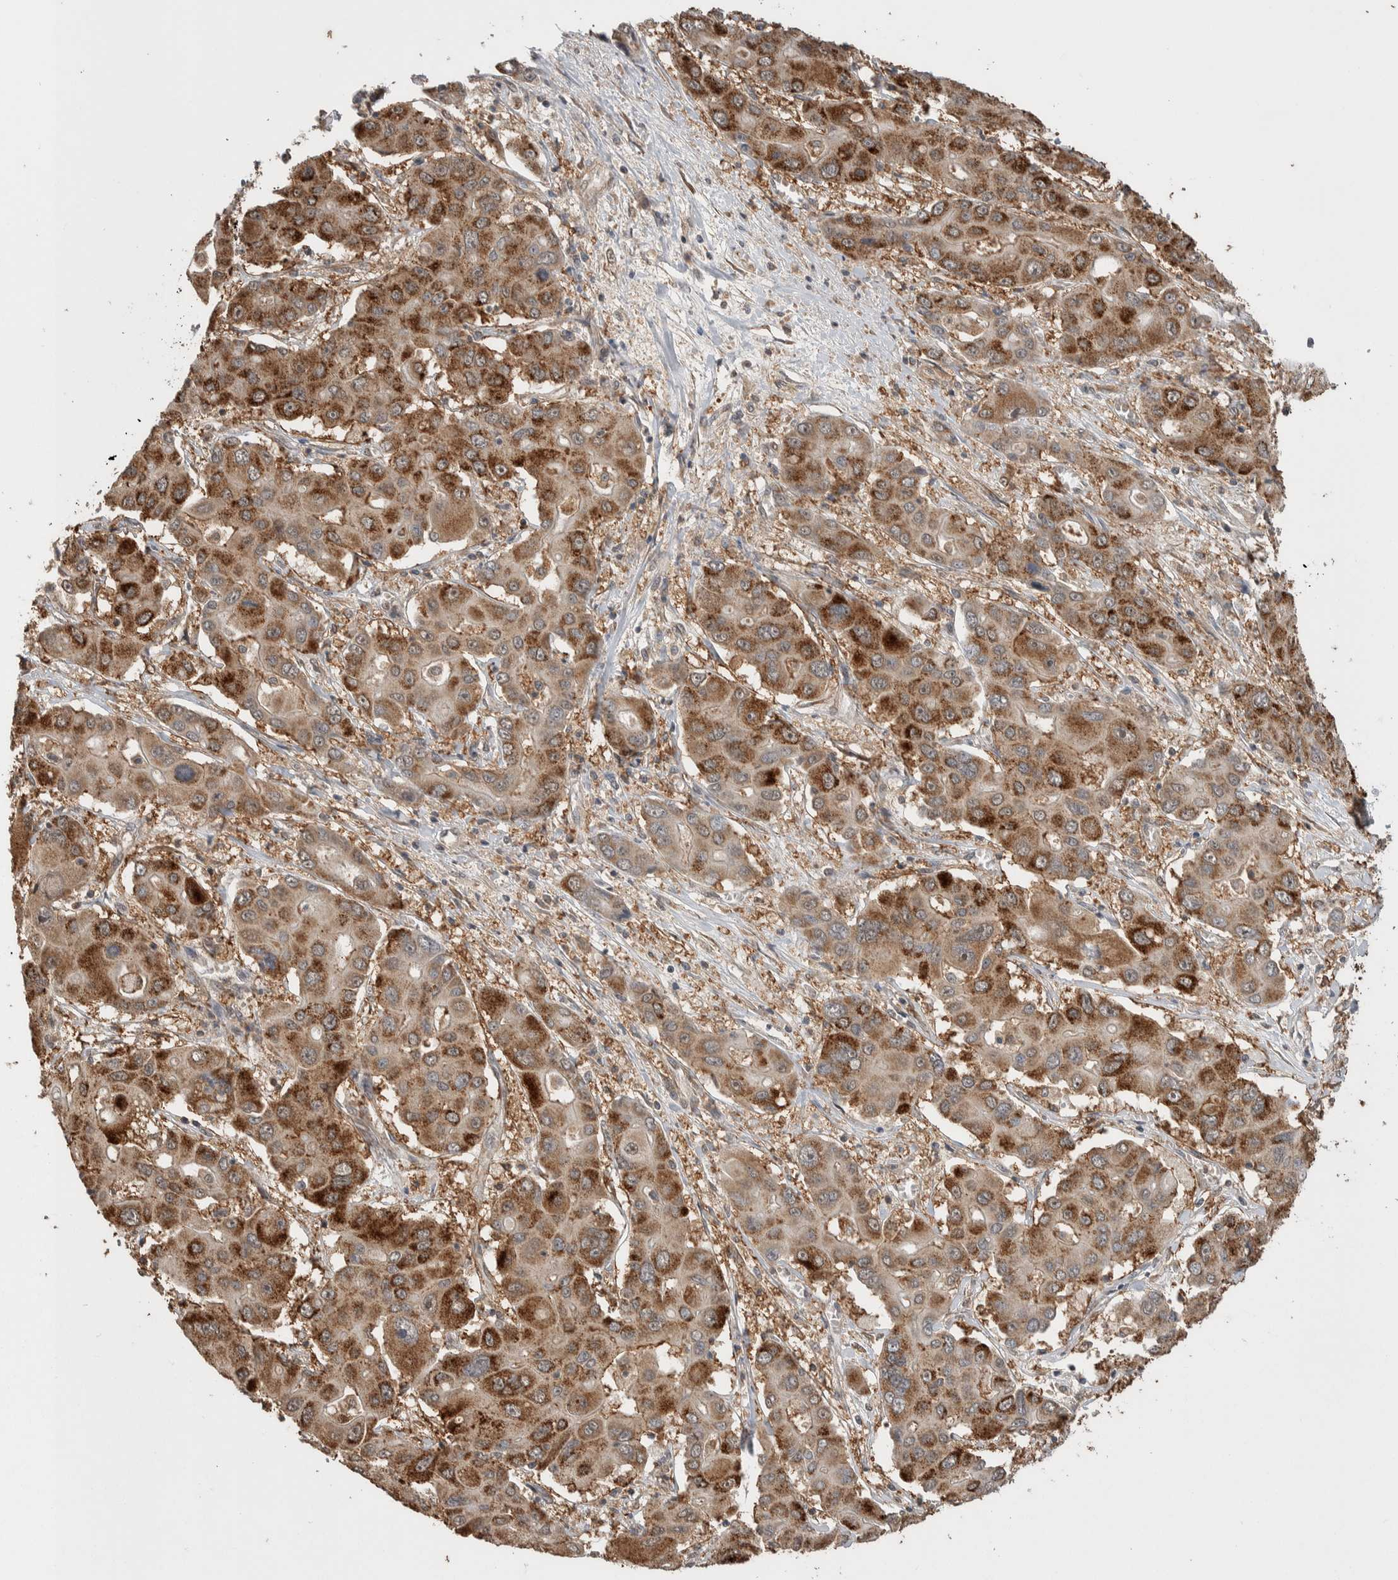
{"staining": {"intensity": "strong", "quantity": ">75%", "location": "cytoplasmic/membranous"}, "tissue": "liver cancer", "cell_type": "Tumor cells", "image_type": "cancer", "snomed": [{"axis": "morphology", "description": "Cholangiocarcinoma"}, {"axis": "topography", "description": "Liver"}], "caption": "Immunohistochemical staining of liver cancer (cholangiocarcinoma) displays high levels of strong cytoplasmic/membranous protein staining in approximately >75% of tumor cells.", "gene": "DVL2", "patient": {"sex": "male", "age": 67}}